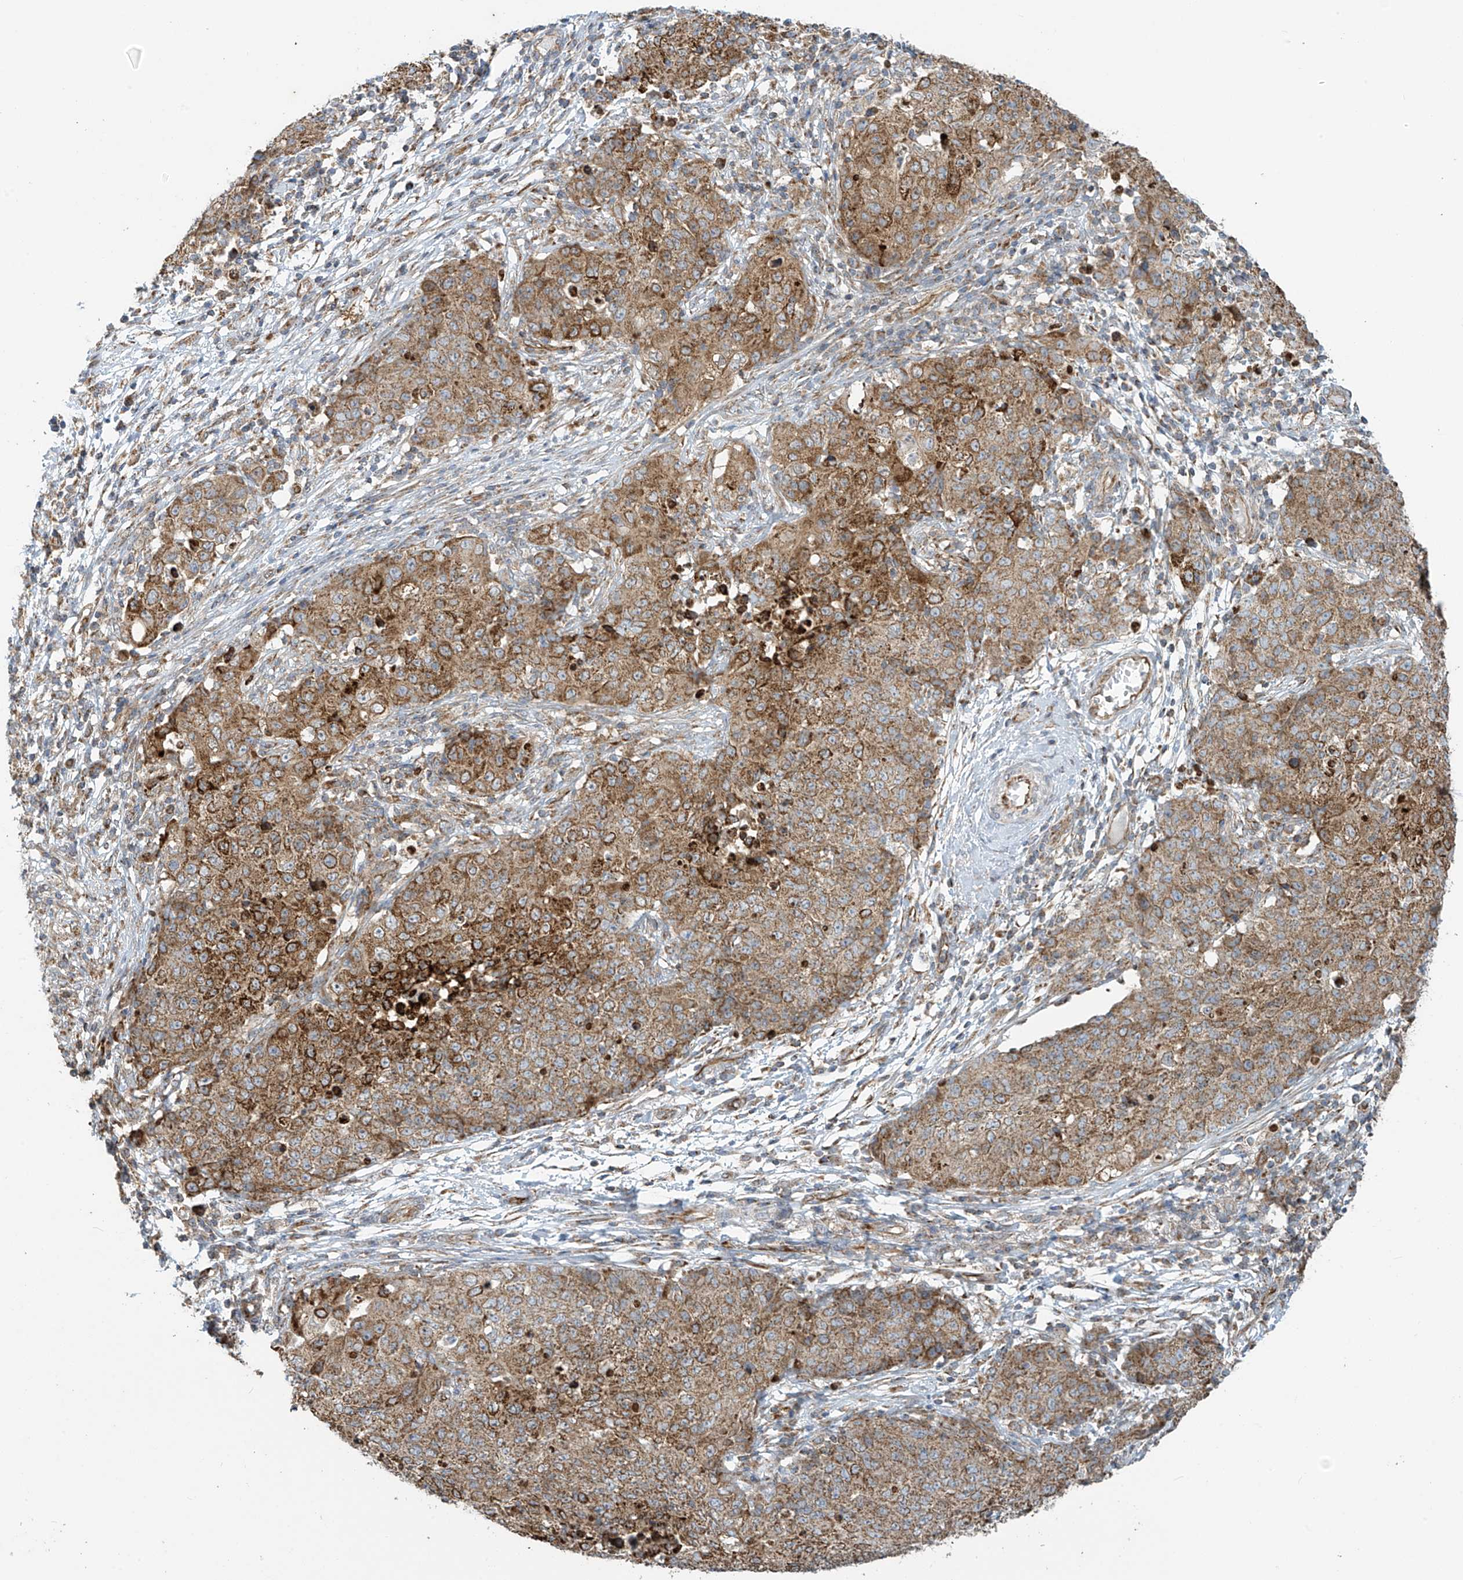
{"staining": {"intensity": "moderate", "quantity": ">75%", "location": "cytoplasmic/membranous"}, "tissue": "ovarian cancer", "cell_type": "Tumor cells", "image_type": "cancer", "snomed": [{"axis": "morphology", "description": "Carcinoma, endometroid"}, {"axis": "topography", "description": "Ovary"}], "caption": "The image exhibits staining of ovarian cancer, revealing moderate cytoplasmic/membranous protein staining (brown color) within tumor cells.", "gene": "METTL6", "patient": {"sex": "female", "age": 42}}